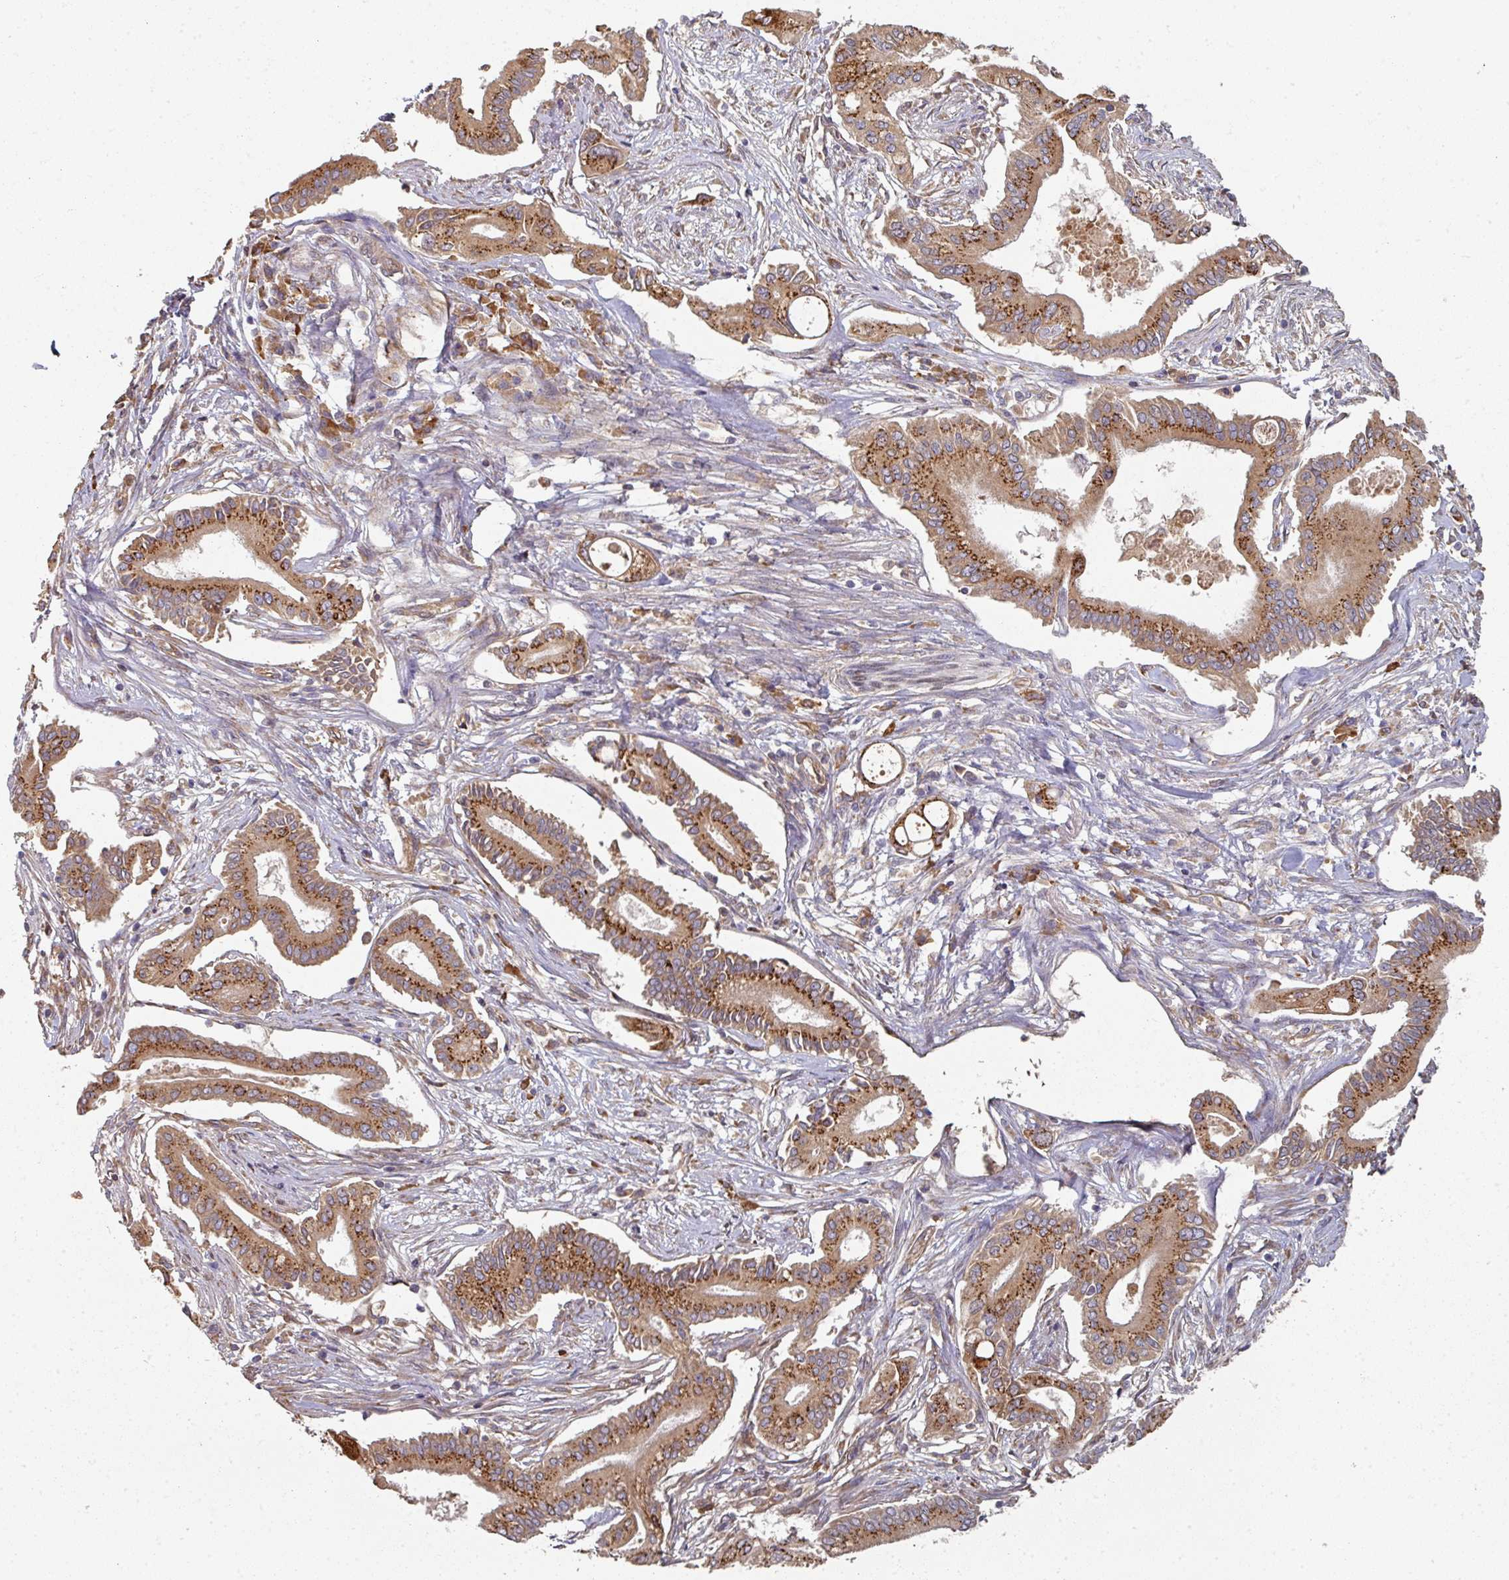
{"staining": {"intensity": "strong", "quantity": ">75%", "location": "cytoplasmic/membranous"}, "tissue": "pancreatic cancer", "cell_type": "Tumor cells", "image_type": "cancer", "snomed": [{"axis": "morphology", "description": "Adenocarcinoma, NOS"}, {"axis": "topography", "description": "Pancreas"}], "caption": "This image reveals adenocarcinoma (pancreatic) stained with IHC to label a protein in brown. The cytoplasmic/membranous of tumor cells show strong positivity for the protein. Nuclei are counter-stained blue.", "gene": "EDEM2", "patient": {"sex": "female", "age": 68}}